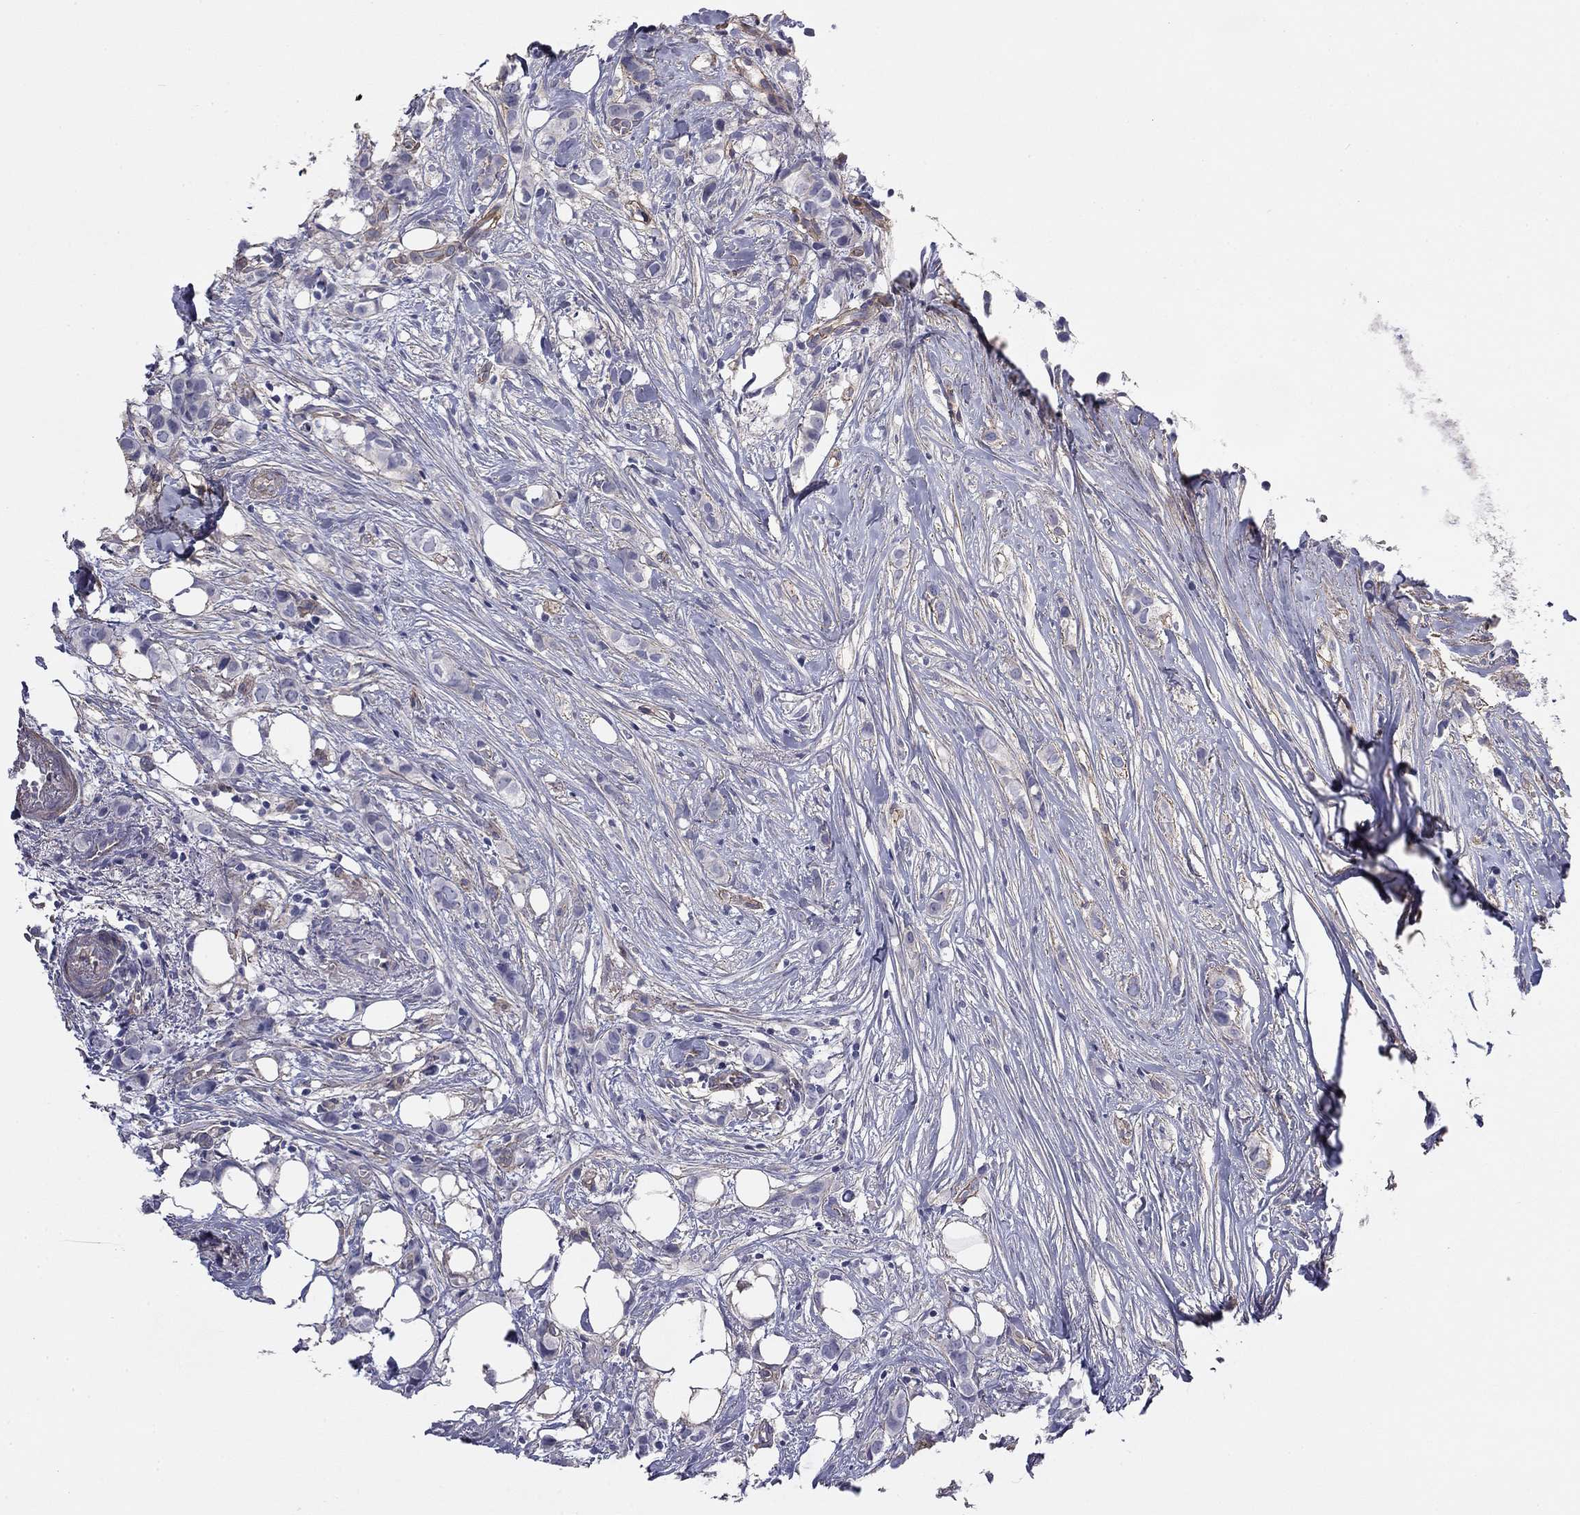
{"staining": {"intensity": "negative", "quantity": "none", "location": "none"}, "tissue": "breast cancer", "cell_type": "Tumor cells", "image_type": "cancer", "snomed": [{"axis": "morphology", "description": "Duct carcinoma"}, {"axis": "topography", "description": "Breast"}], "caption": "DAB (3,3'-diaminobenzidine) immunohistochemical staining of human infiltrating ductal carcinoma (breast) shows no significant staining in tumor cells.", "gene": "TCHH", "patient": {"sex": "female", "age": 85}}